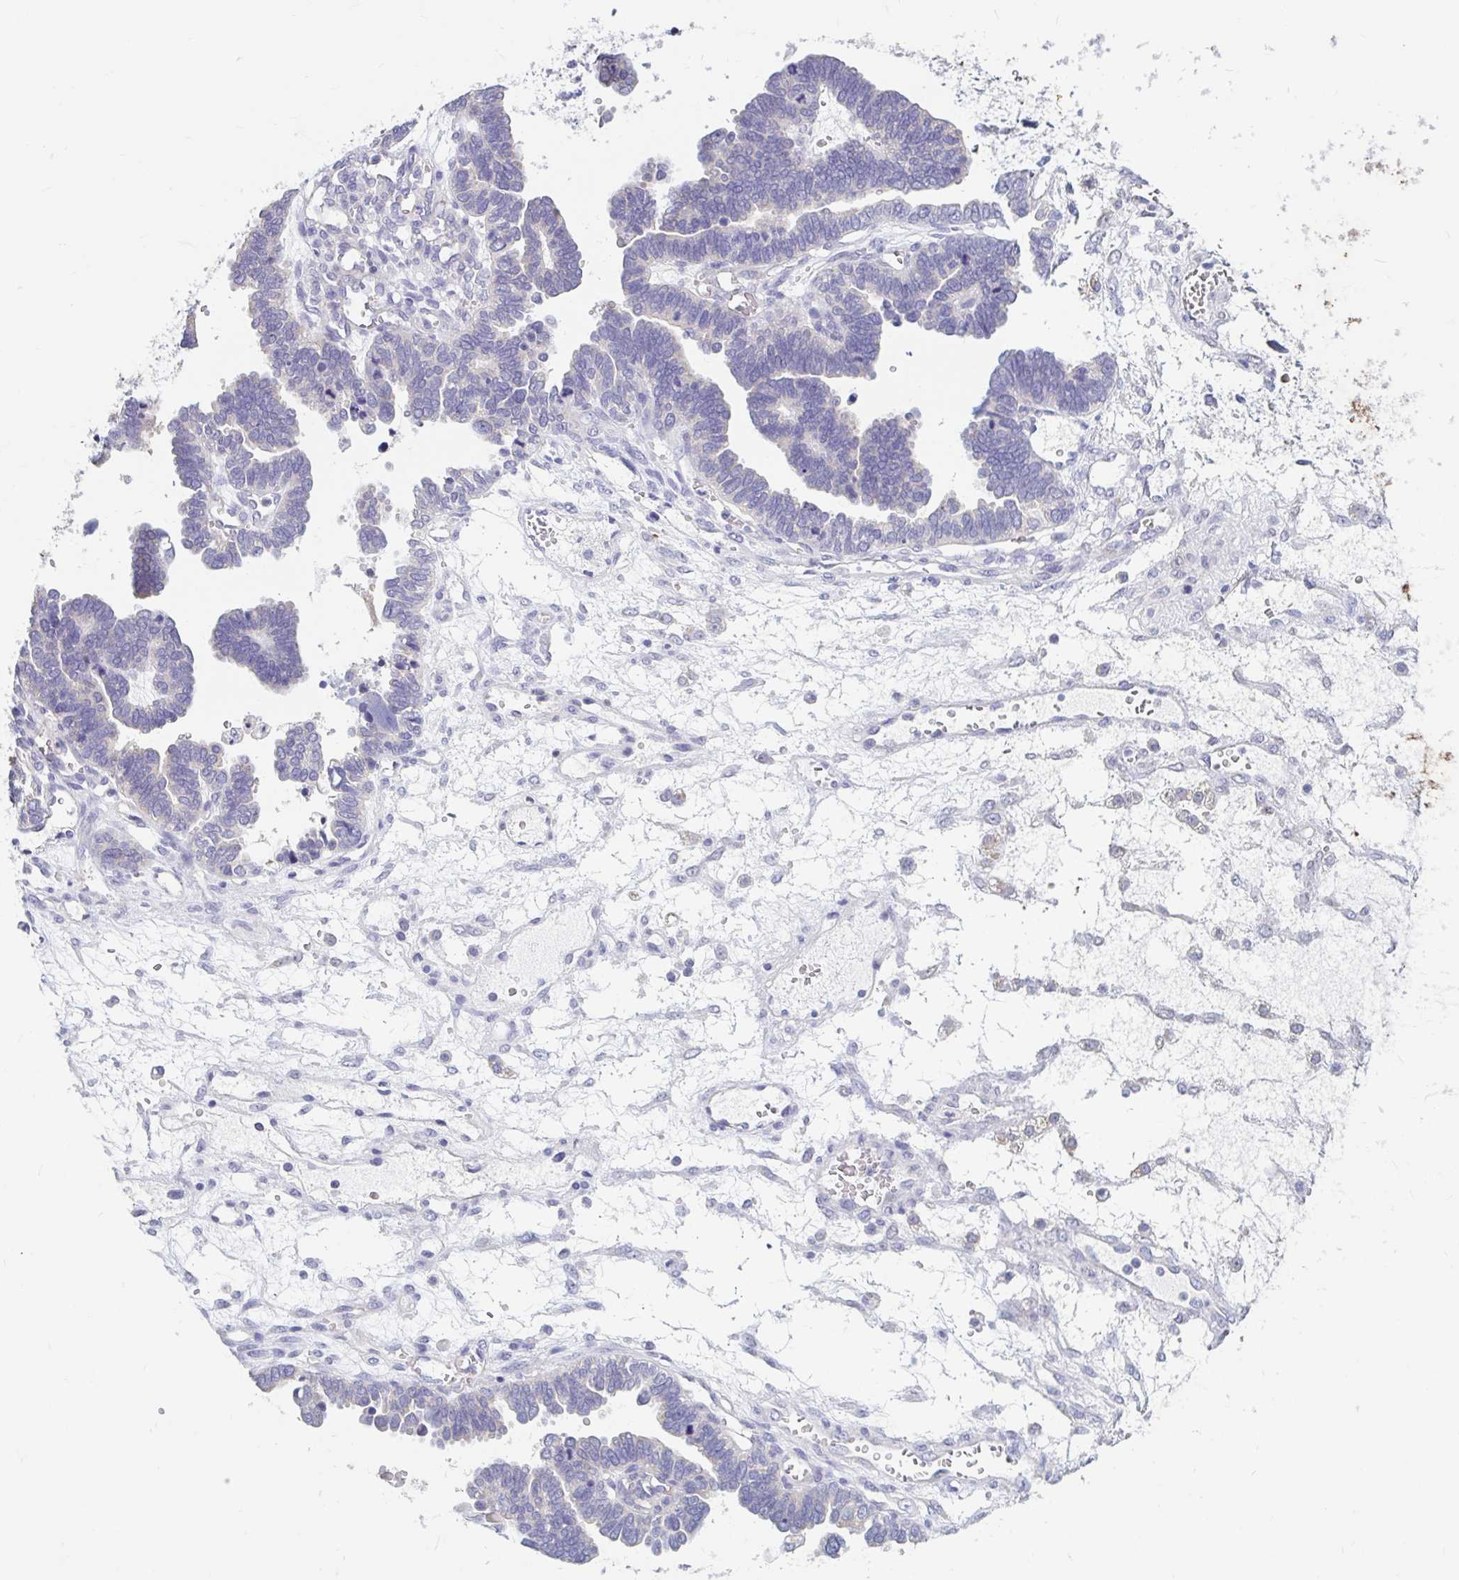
{"staining": {"intensity": "negative", "quantity": "none", "location": "none"}, "tissue": "ovarian cancer", "cell_type": "Tumor cells", "image_type": "cancer", "snomed": [{"axis": "morphology", "description": "Cystadenocarcinoma, serous, NOS"}, {"axis": "topography", "description": "Ovary"}], "caption": "High magnification brightfield microscopy of ovarian cancer (serous cystadenocarcinoma) stained with DAB (brown) and counterstained with hematoxylin (blue): tumor cells show no significant positivity. (DAB IHC, high magnification).", "gene": "ADH1A", "patient": {"sex": "female", "age": 51}}